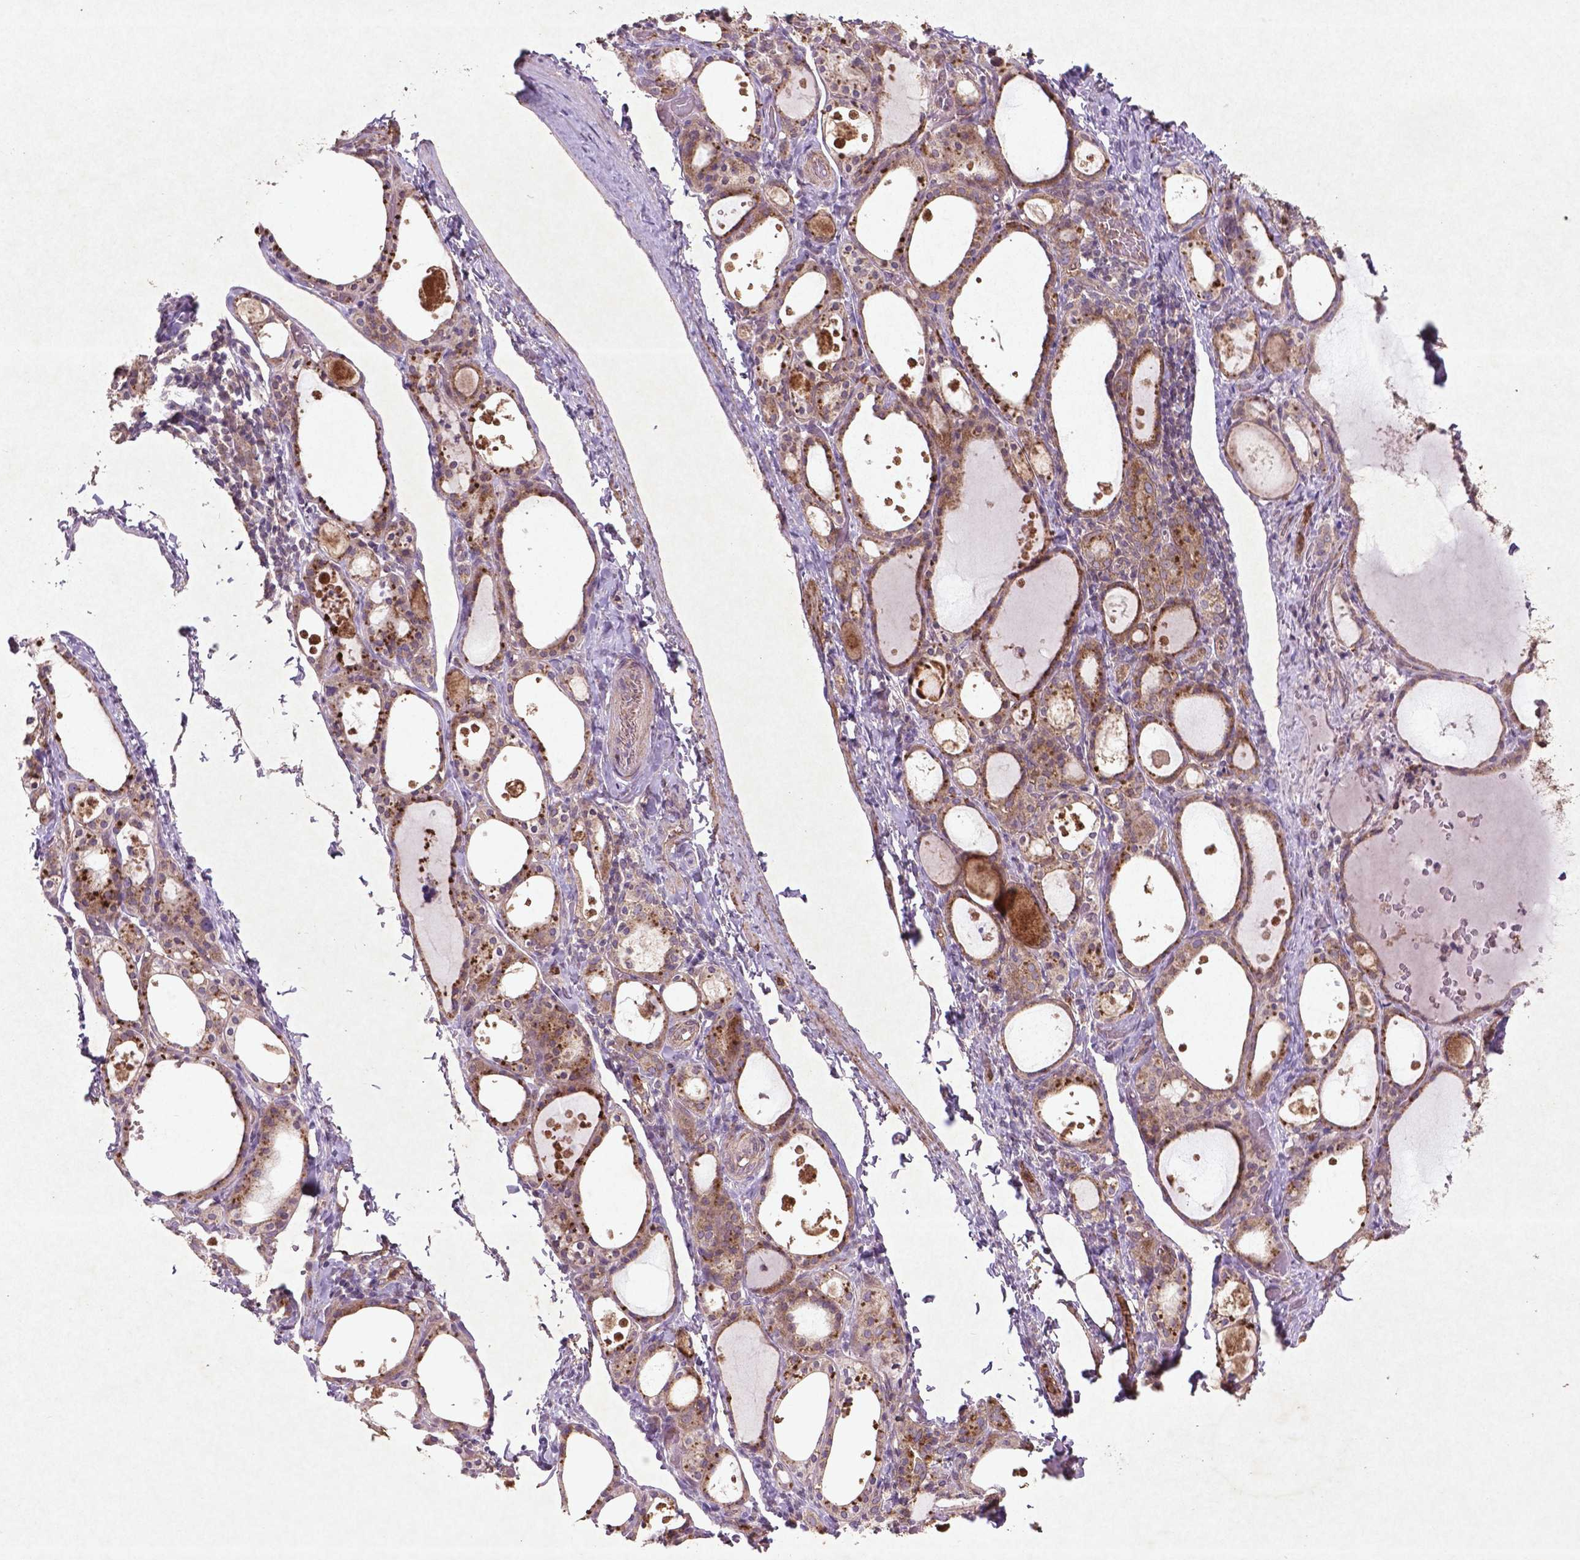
{"staining": {"intensity": "moderate", "quantity": ">75%", "location": "cytoplasmic/membranous"}, "tissue": "thyroid gland", "cell_type": "Glandular cells", "image_type": "normal", "snomed": [{"axis": "morphology", "description": "Normal tissue, NOS"}, {"axis": "topography", "description": "Thyroid gland"}], "caption": "Moderate cytoplasmic/membranous protein positivity is seen in about >75% of glandular cells in thyroid gland.", "gene": "MTOR", "patient": {"sex": "male", "age": 68}}